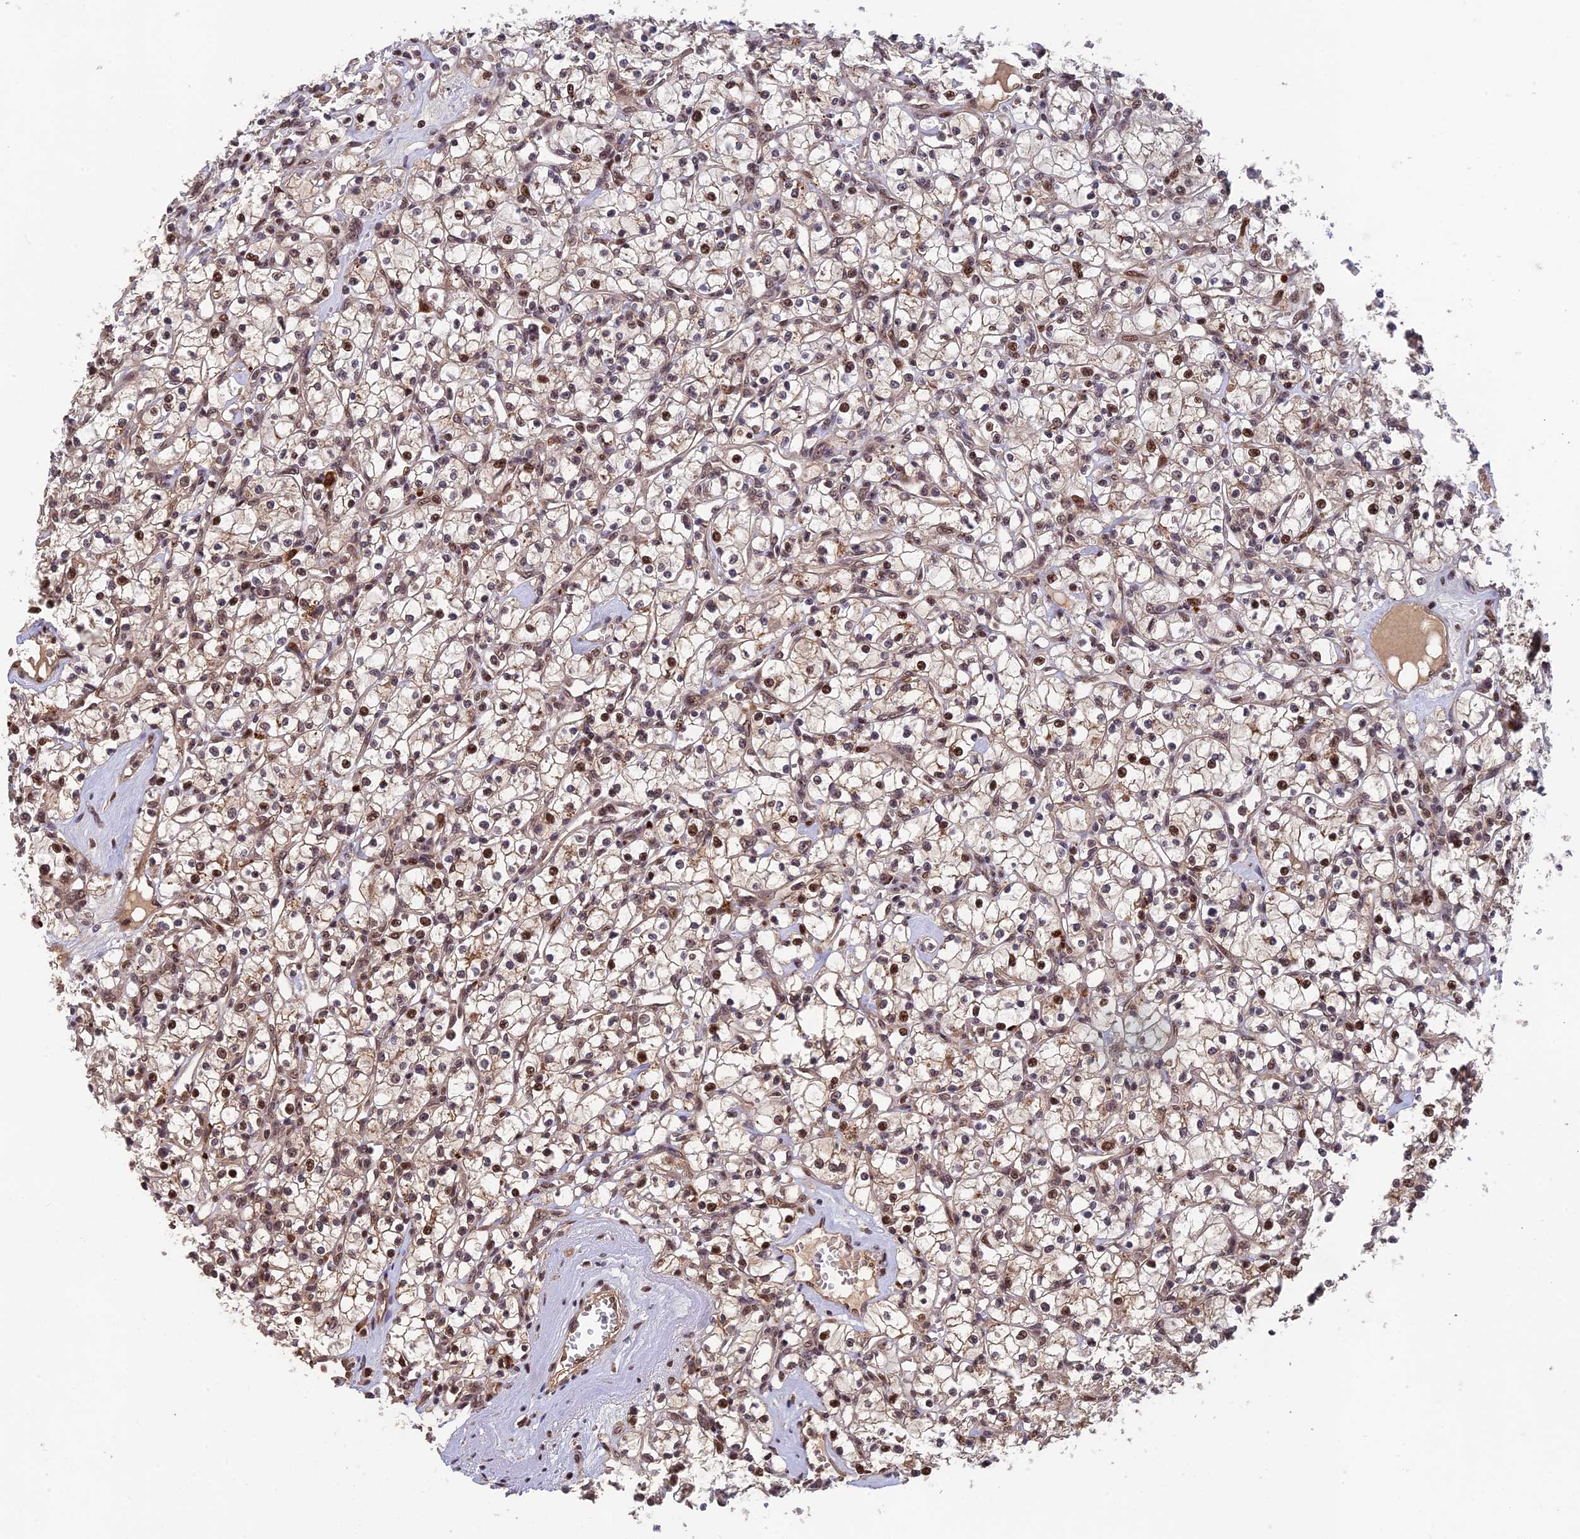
{"staining": {"intensity": "moderate", "quantity": ">75%", "location": "nuclear"}, "tissue": "renal cancer", "cell_type": "Tumor cells", "image_type": "cancer", "snomed": [{"axis": "morphology", "description": "Adenocarcinoma, NOS"}, {"axis": "topography", "description": "Kidney"}], "caption": "Renal cancer stained with DAB (3,3'-diaminobenzidine) immunohistochemistry reveals medium levels of moderate nuclear expression in approximately >75% of tumor cells. (Stains: DAB in brown, nuclei in blue, Microscopy: brightfield microscopy at high magnification).", "gene": "OSBPL1A", "patient": {"sex": "female", "age": 59}}